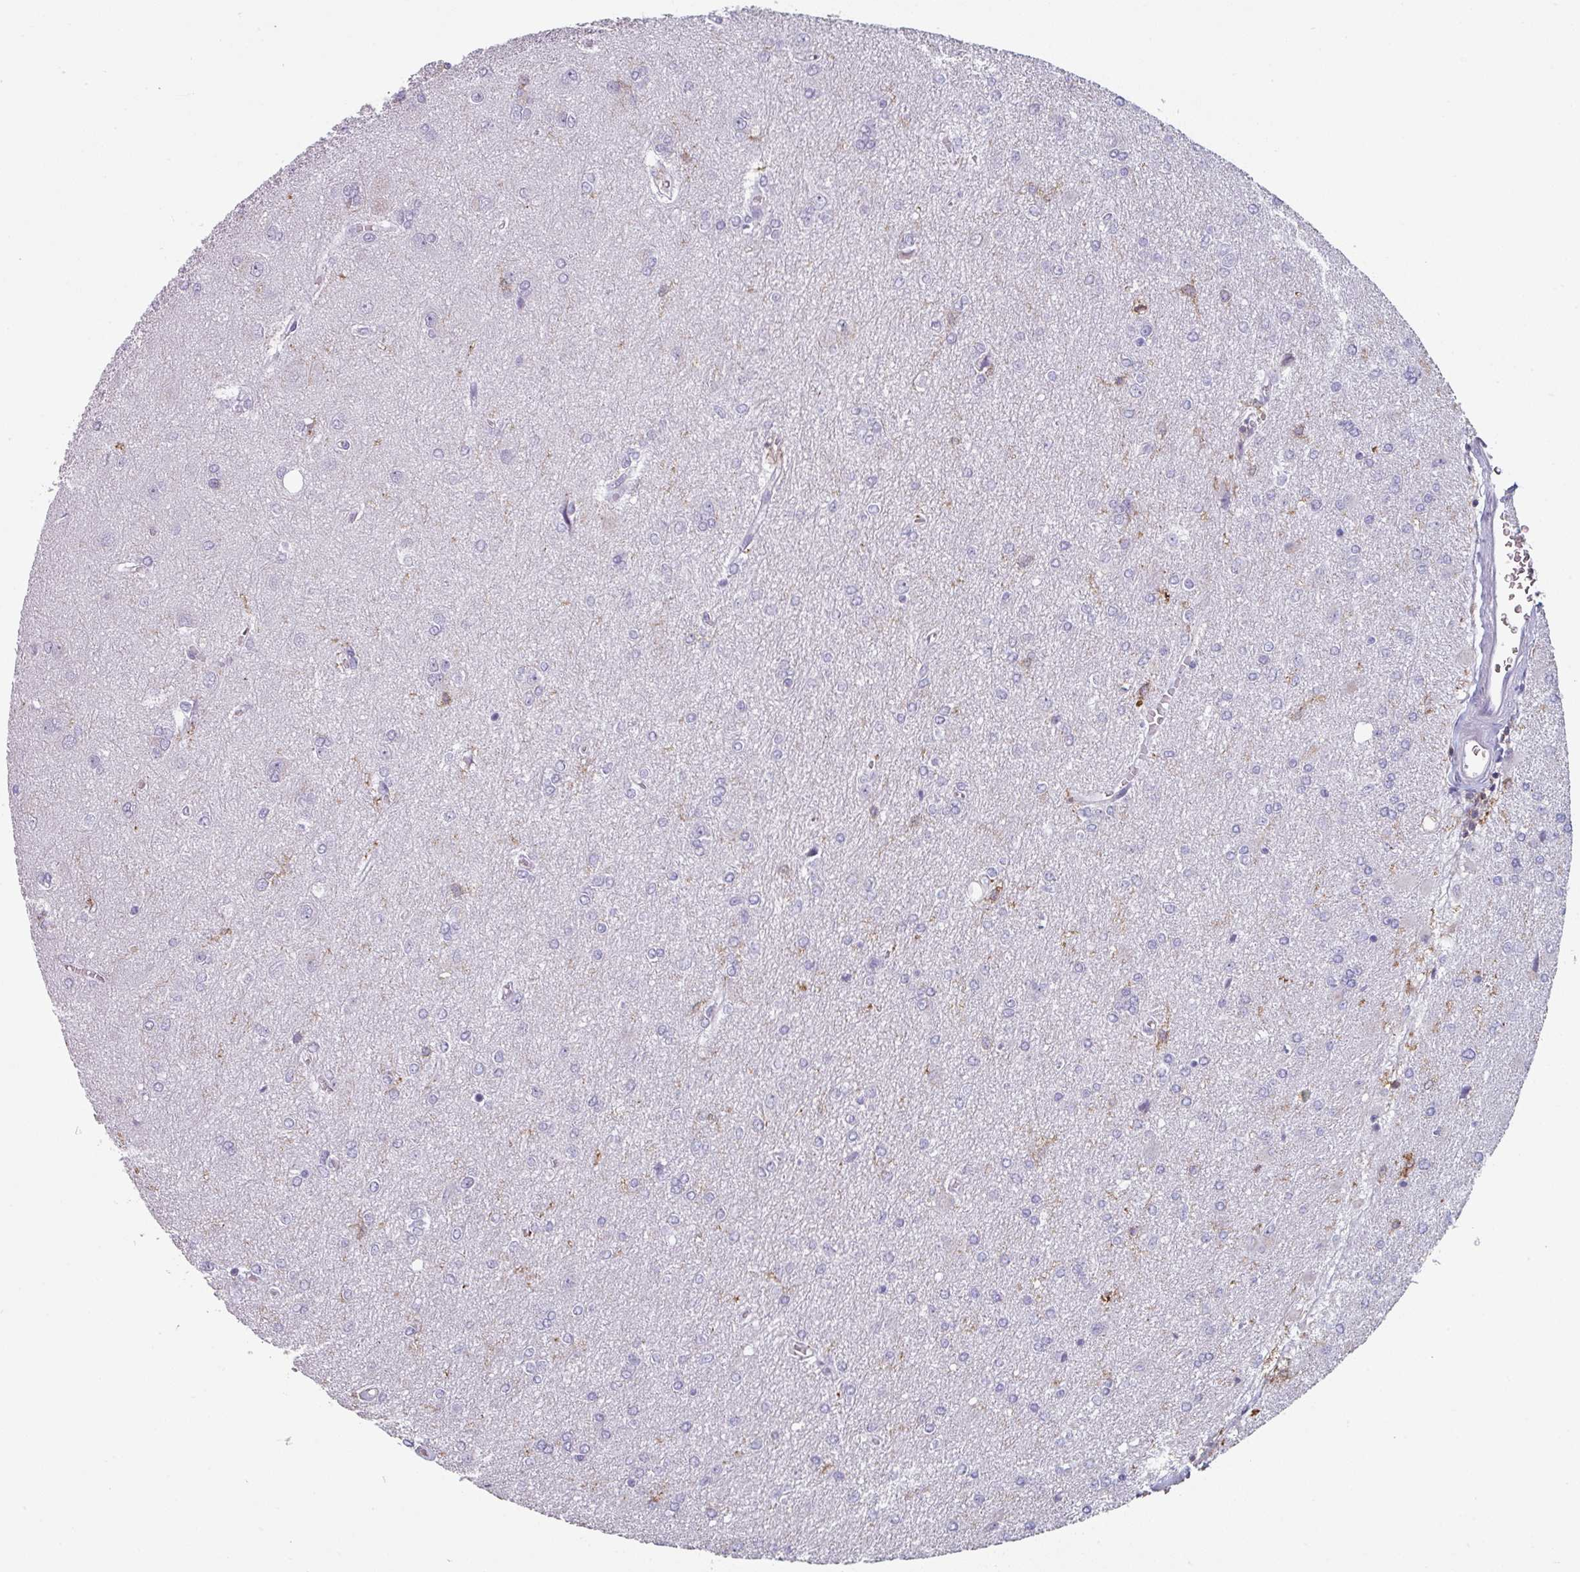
{"staining": {"intensity": "negative", "quantity": "none", "location": "none"}, "tissue": "glioma", "cell_type": "Tumor cells", "image_type": "cancer", "snomed": [{"axis": "morphology", "description": "Glioma, malignant, High grade"}, {"axis": "topography", "description": "Brain"}], "caption": "Tumor cells are negative for brown protein staining in malignant glioma (high-grade).", "gene": "EXOSC5", "patient": {"sex": "male", "age": 67}}